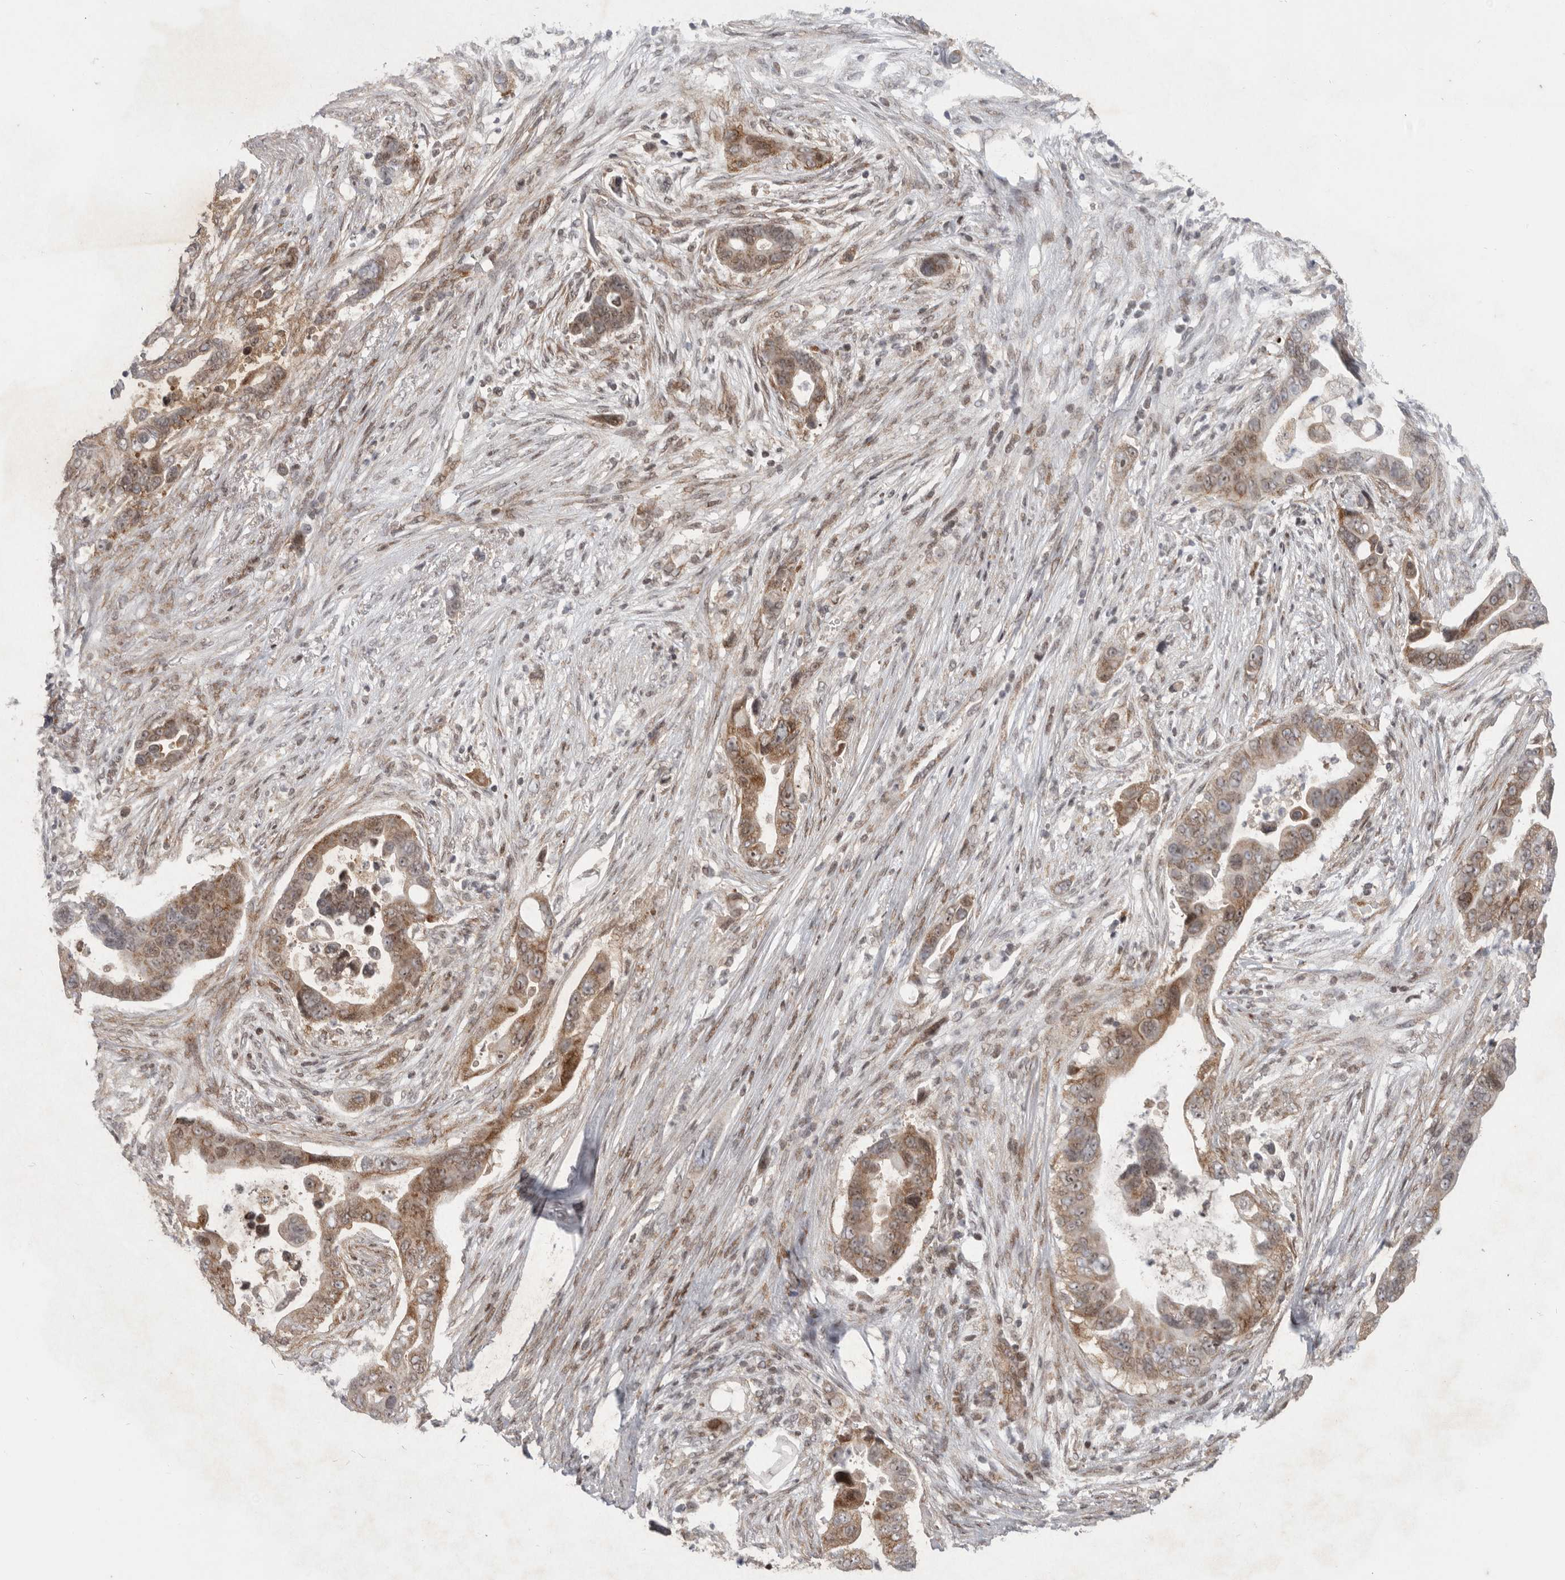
{"staining": {"intensity": "moderate", "quantity": ">75%", "location": "cytoplasmic/membranous,nuclear"}, "tissue": "pancreatic cancer", "cell_type": "Tumor cells", "image_type": "cancer", "snomed": [{"axis": "morphology", "description": "Adenocarcinoma, NOS"}, {"axis": "topography", "description": "Pancreas"}], "caption": "This is an image of IHC staining of pancreatic cancer (adenocarcinoma), which shows moderate positivity in the cytoplasmic/membranous and nuclear of tumor cells.", "gene": "FZD3", "patient": {"sex": "female", "age": 72}}